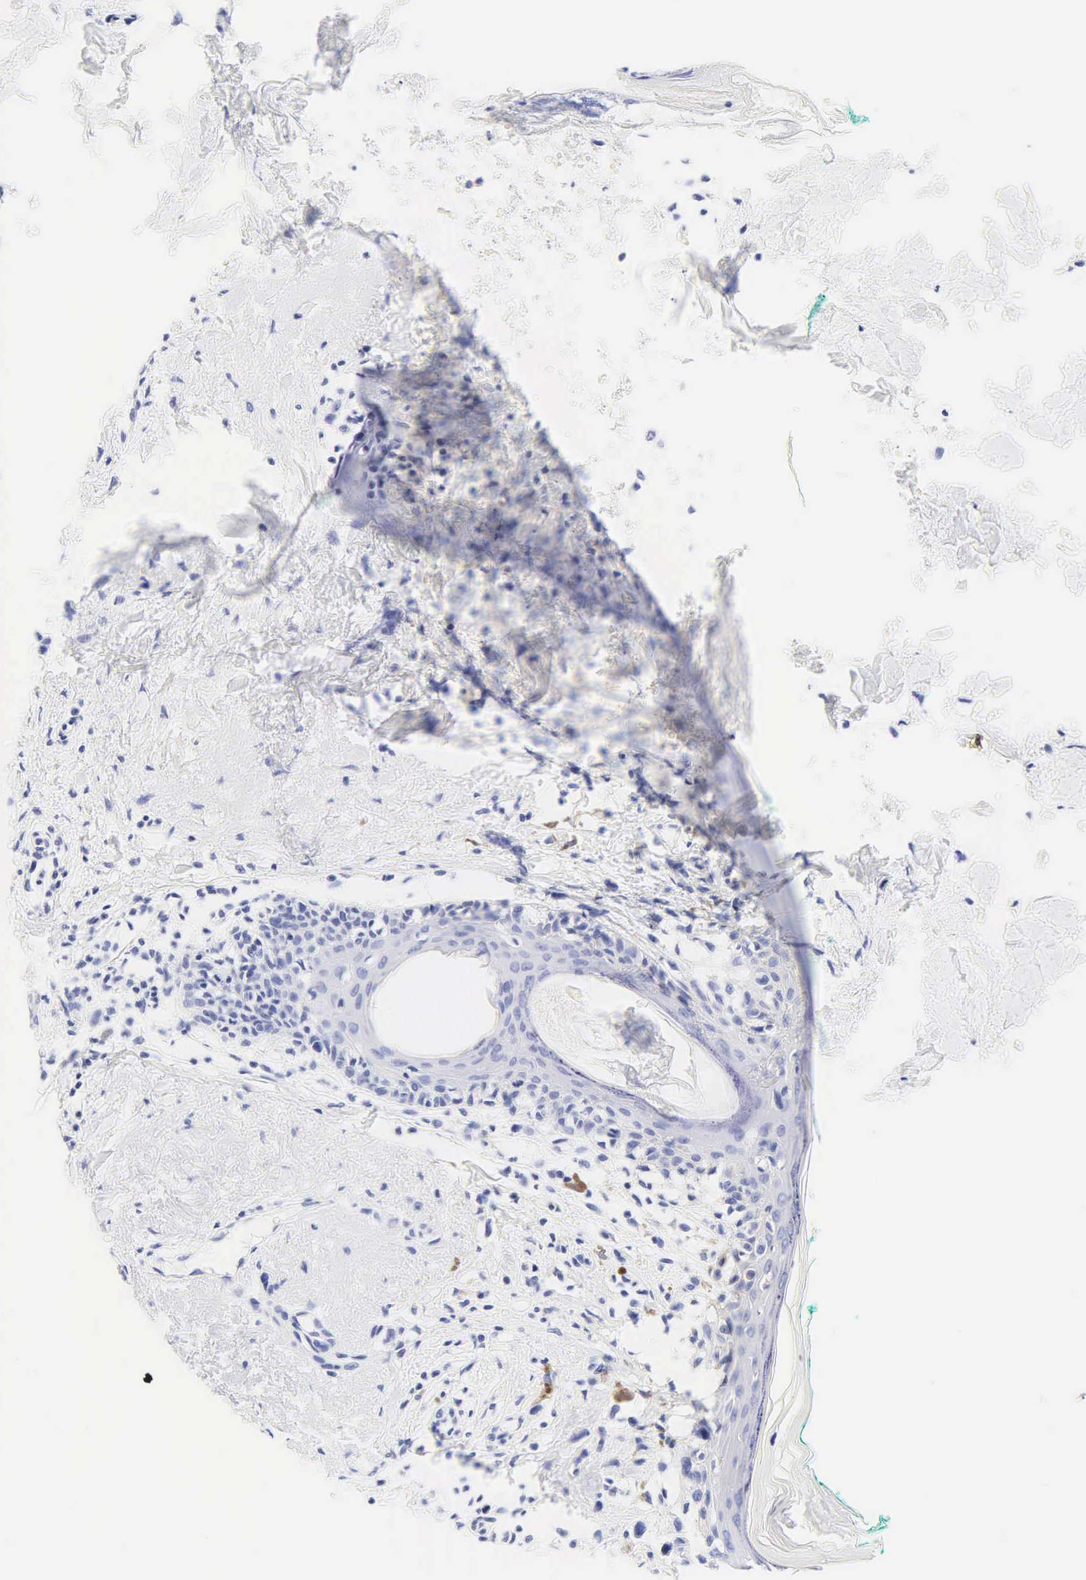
{"staining": {"intensity": "negative", "quantity": "none", "location": "none"}, "tissue": "melanoma", "cell_type": "Tumor cells", "image_type": "cancer", "snomed": [{"axis": "morphology", "description": "Malignant melanoma, NOS"}, {"axis": "topography", "description": "Skin"}], "caption": "The immunohistochemistry (IHC) photomicrograph has no significant positivity in tumor cells of melanoma tissue. Brightfield microscopy of IHC stained with DAB (brown) and hematoxylin (blue), captured at high magnification.", "gene": "DES", "patient": {"sex": "male", "age": 80}}